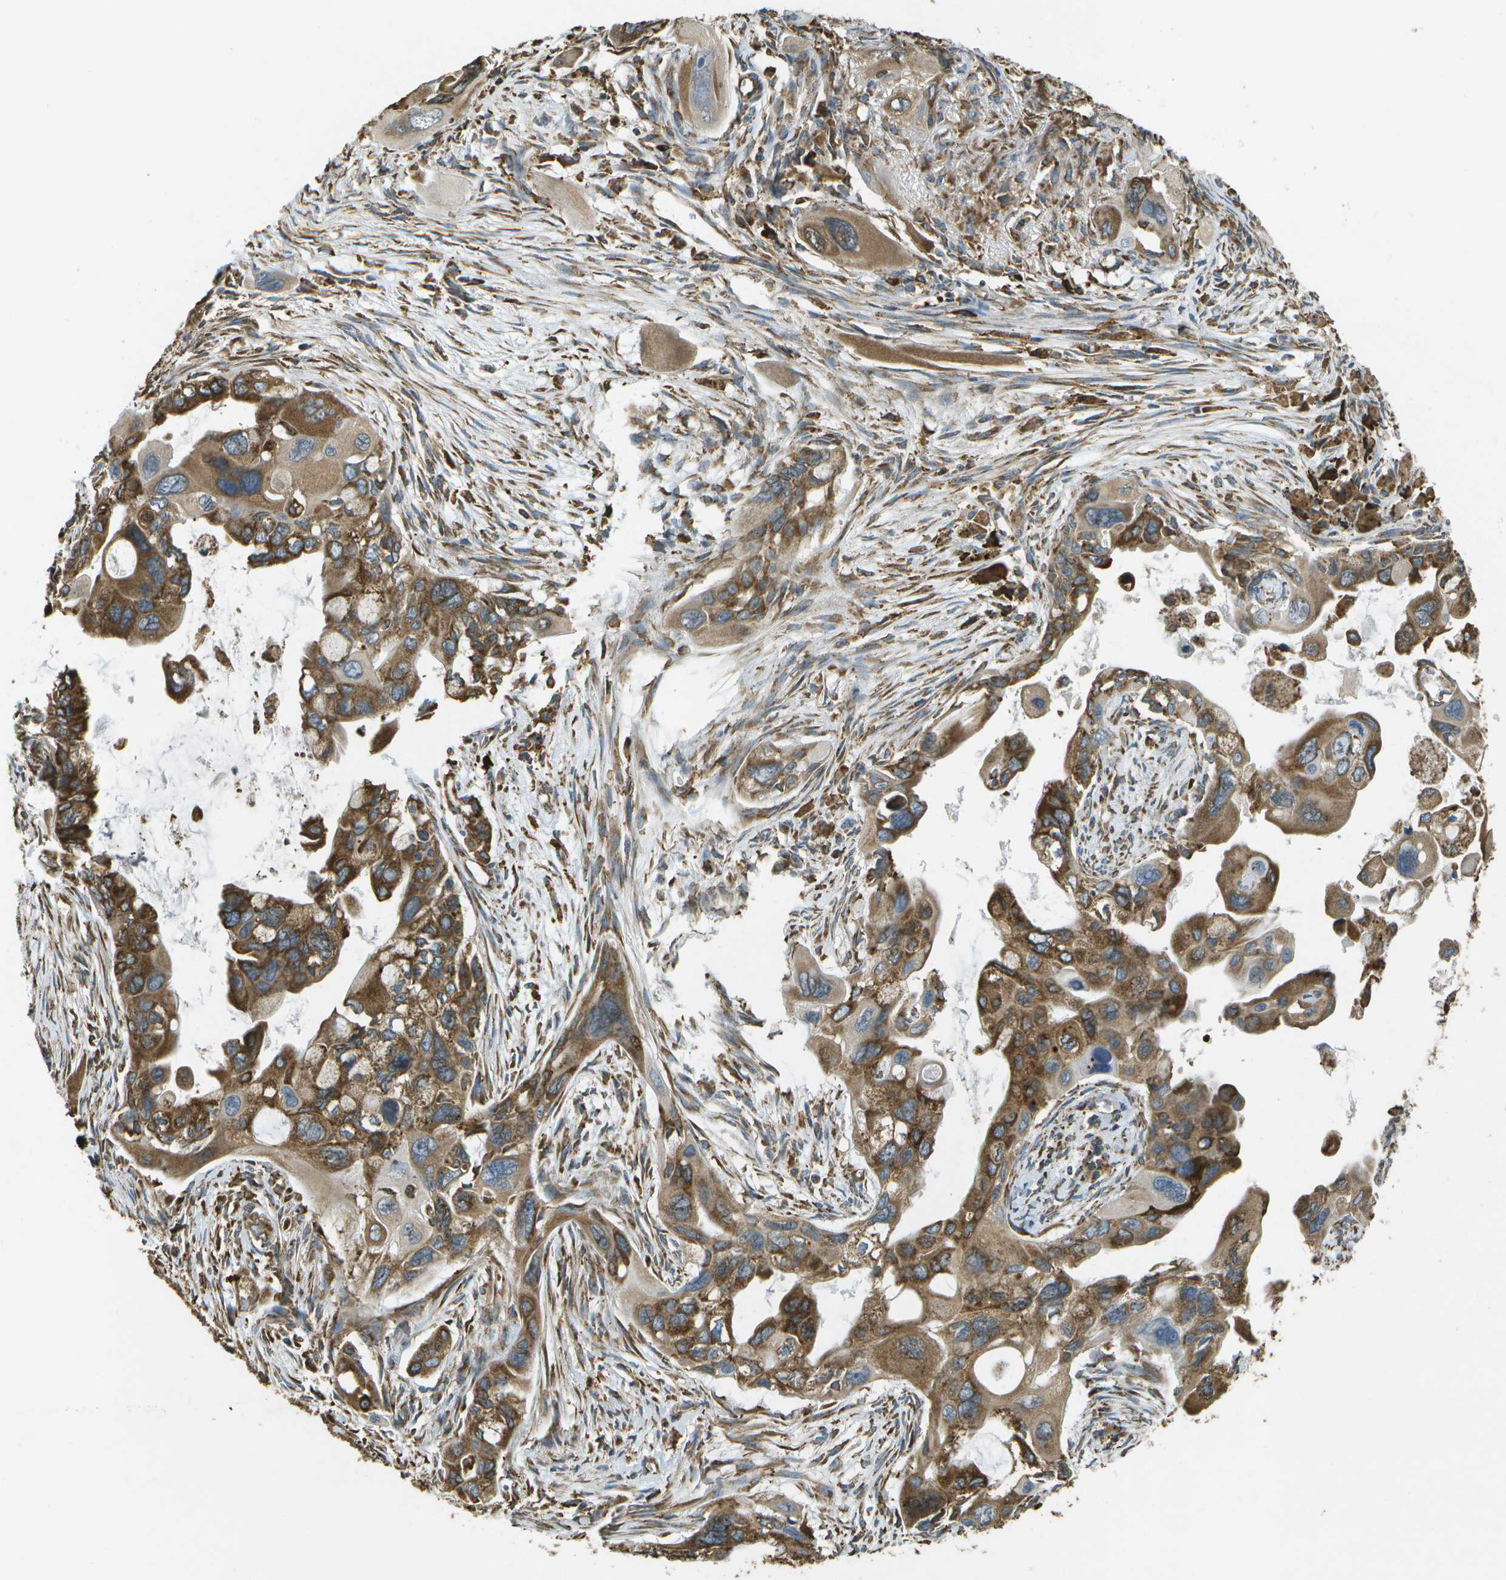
{"staining": {"intensity": "strong", "quantity": ">75%", "location": "cytoplasmic/membranous"}, "tissue": "pancreatic cancer", "cell_type": "Tumor cells", "image_type": "cancer", "snomed": [{"axis": "morphology", "description": "Adenocarcinoma, NOS"}, {"axis": "topography", "description": "Pancreas"}], "caption": "Pancreatic cancer (adenocarcinoma) stained for a protein (brown) shows strong cytoplasmic/membranous positive staining in approximately >75% of tumor cells.", "gene": "PDIA4", "patient": {"sex": "male", "age": 73}}